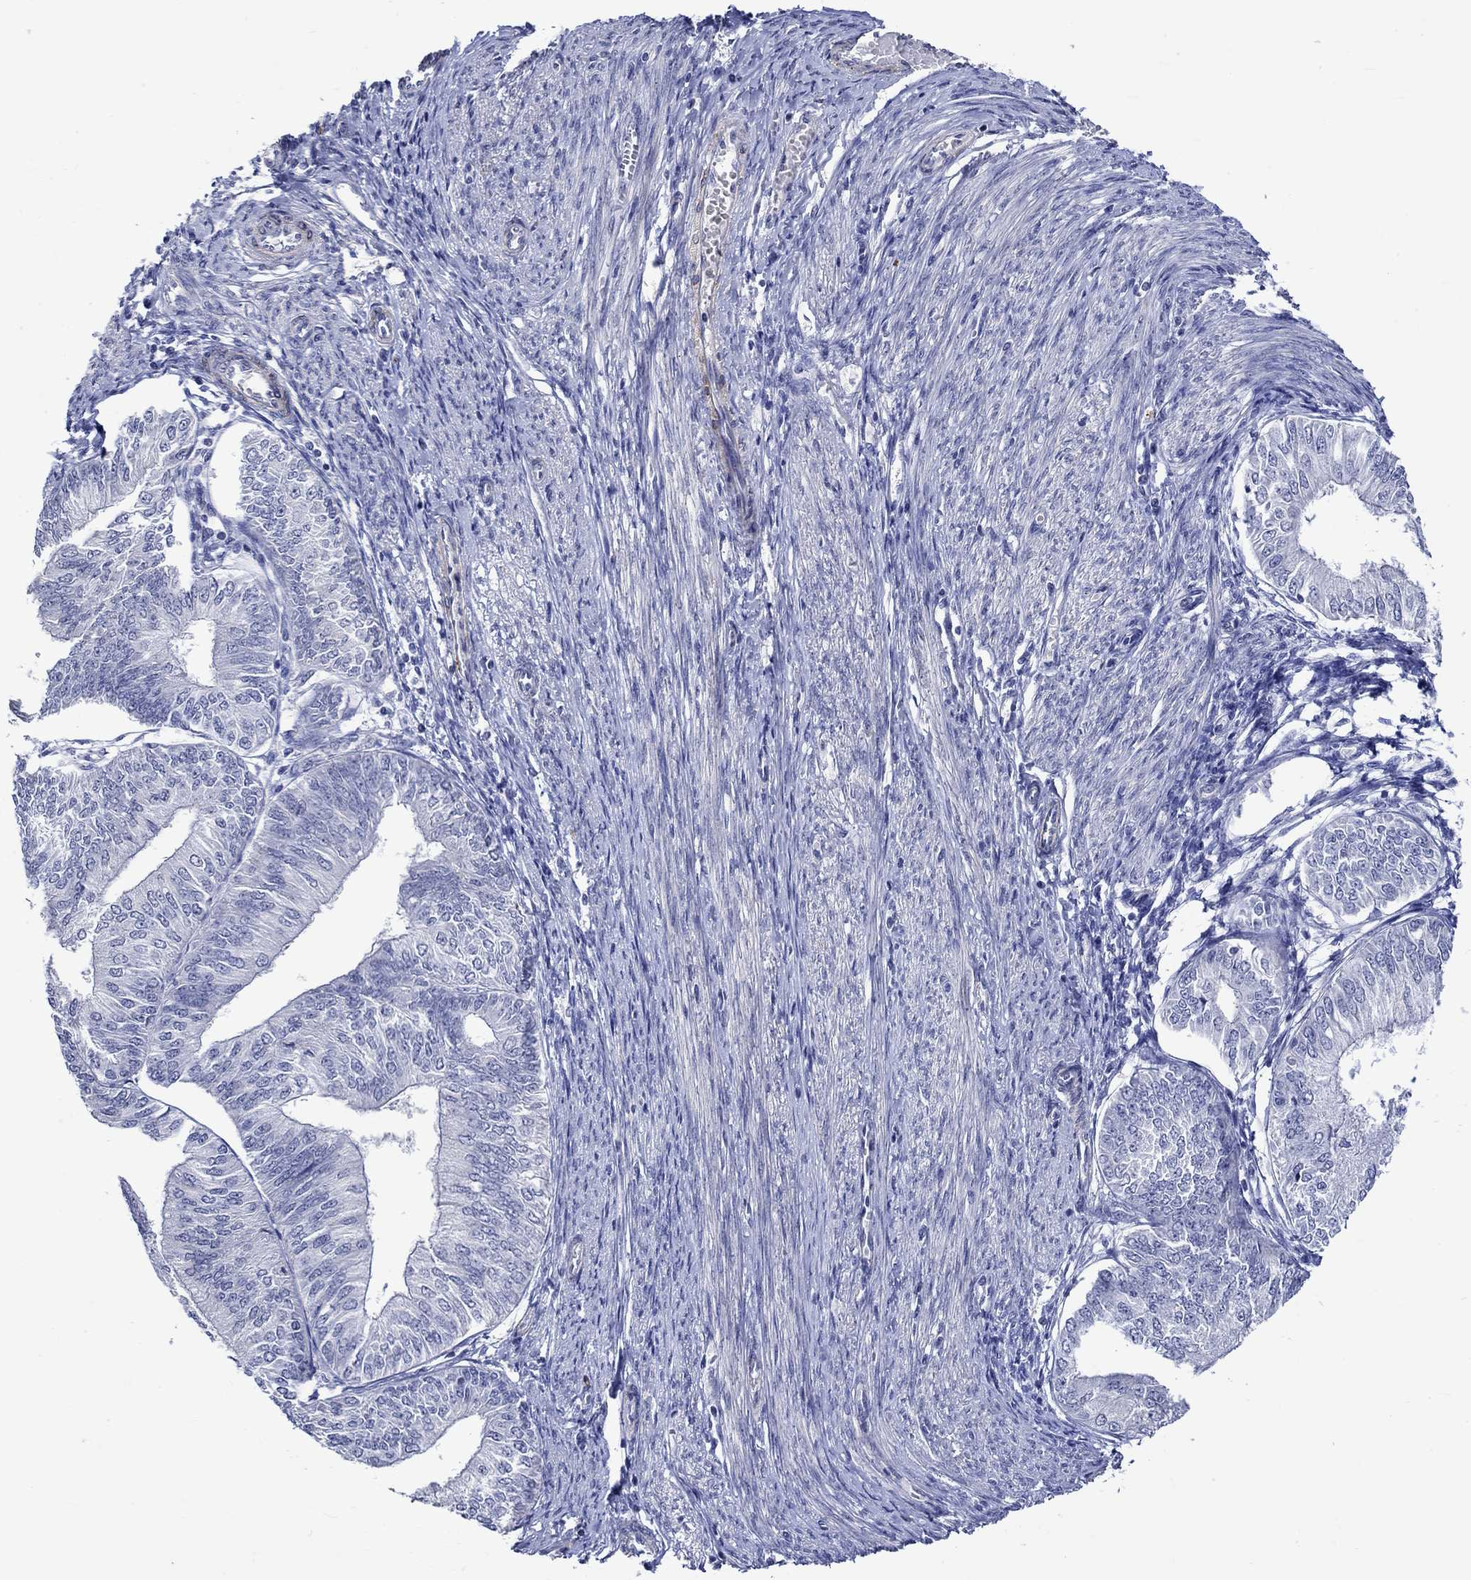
{"staining": {"intensity": "negative", "quantity": "none", "location": "none"}, "tissue": "endometrial cancer", "cell_type": "Tumor cells", "image_type": "cancer", "snomed": [{"axis": "morphology", "description": "Adenocarcinoma, NOS"}, {"axis": "topography", "description": "Endometrium"}], "caption": "Endometrial cancer (adenocarcinoma) stained for a protein using immunohistochemistry (IHC) demonstrates no positivity tumor cells.", "gene": "CRYAB", "patient": {"sex": "female", "age": 58}}